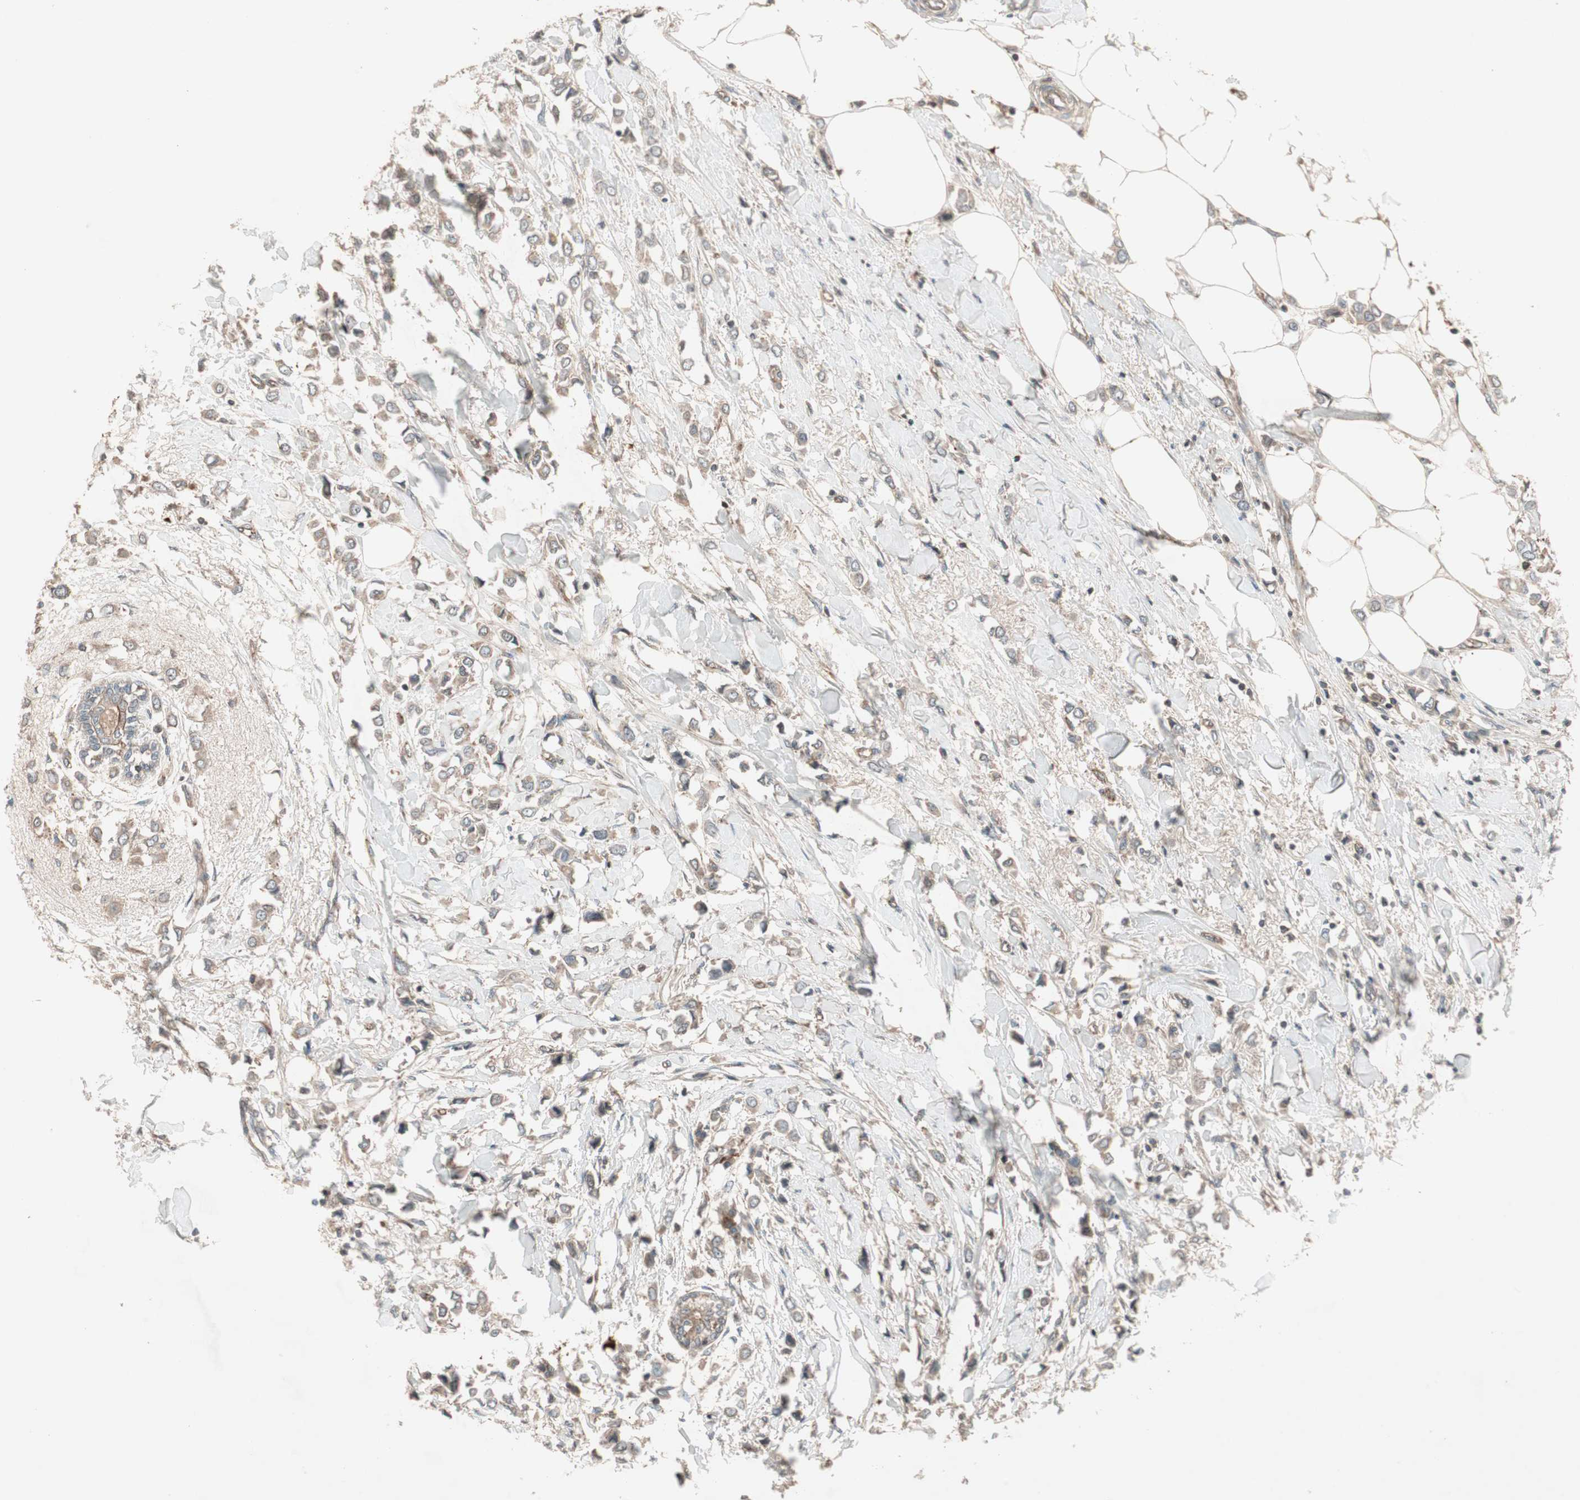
{"staining": {"intensity": "moderate", "quantity": "25%-75%", "location": "cytoplasmic/membranous"}, "tissue": "breast cancer", "cell_type": "Tumor cells", "image_type": "cancer", "snomed": [{"axis": "morphology", "description": "Lobular carcinoma"}, {"axis": "topography", "description": "Breast"}], "caption": "Tumor cells demonstrate medium levels of moderate cytoplasmic/membranous positivity in approximately 25%-75% of cells in lobular carcinoma (breast).", "gene": "TFPI", "patient": {"sex": "female", "age": 51}}